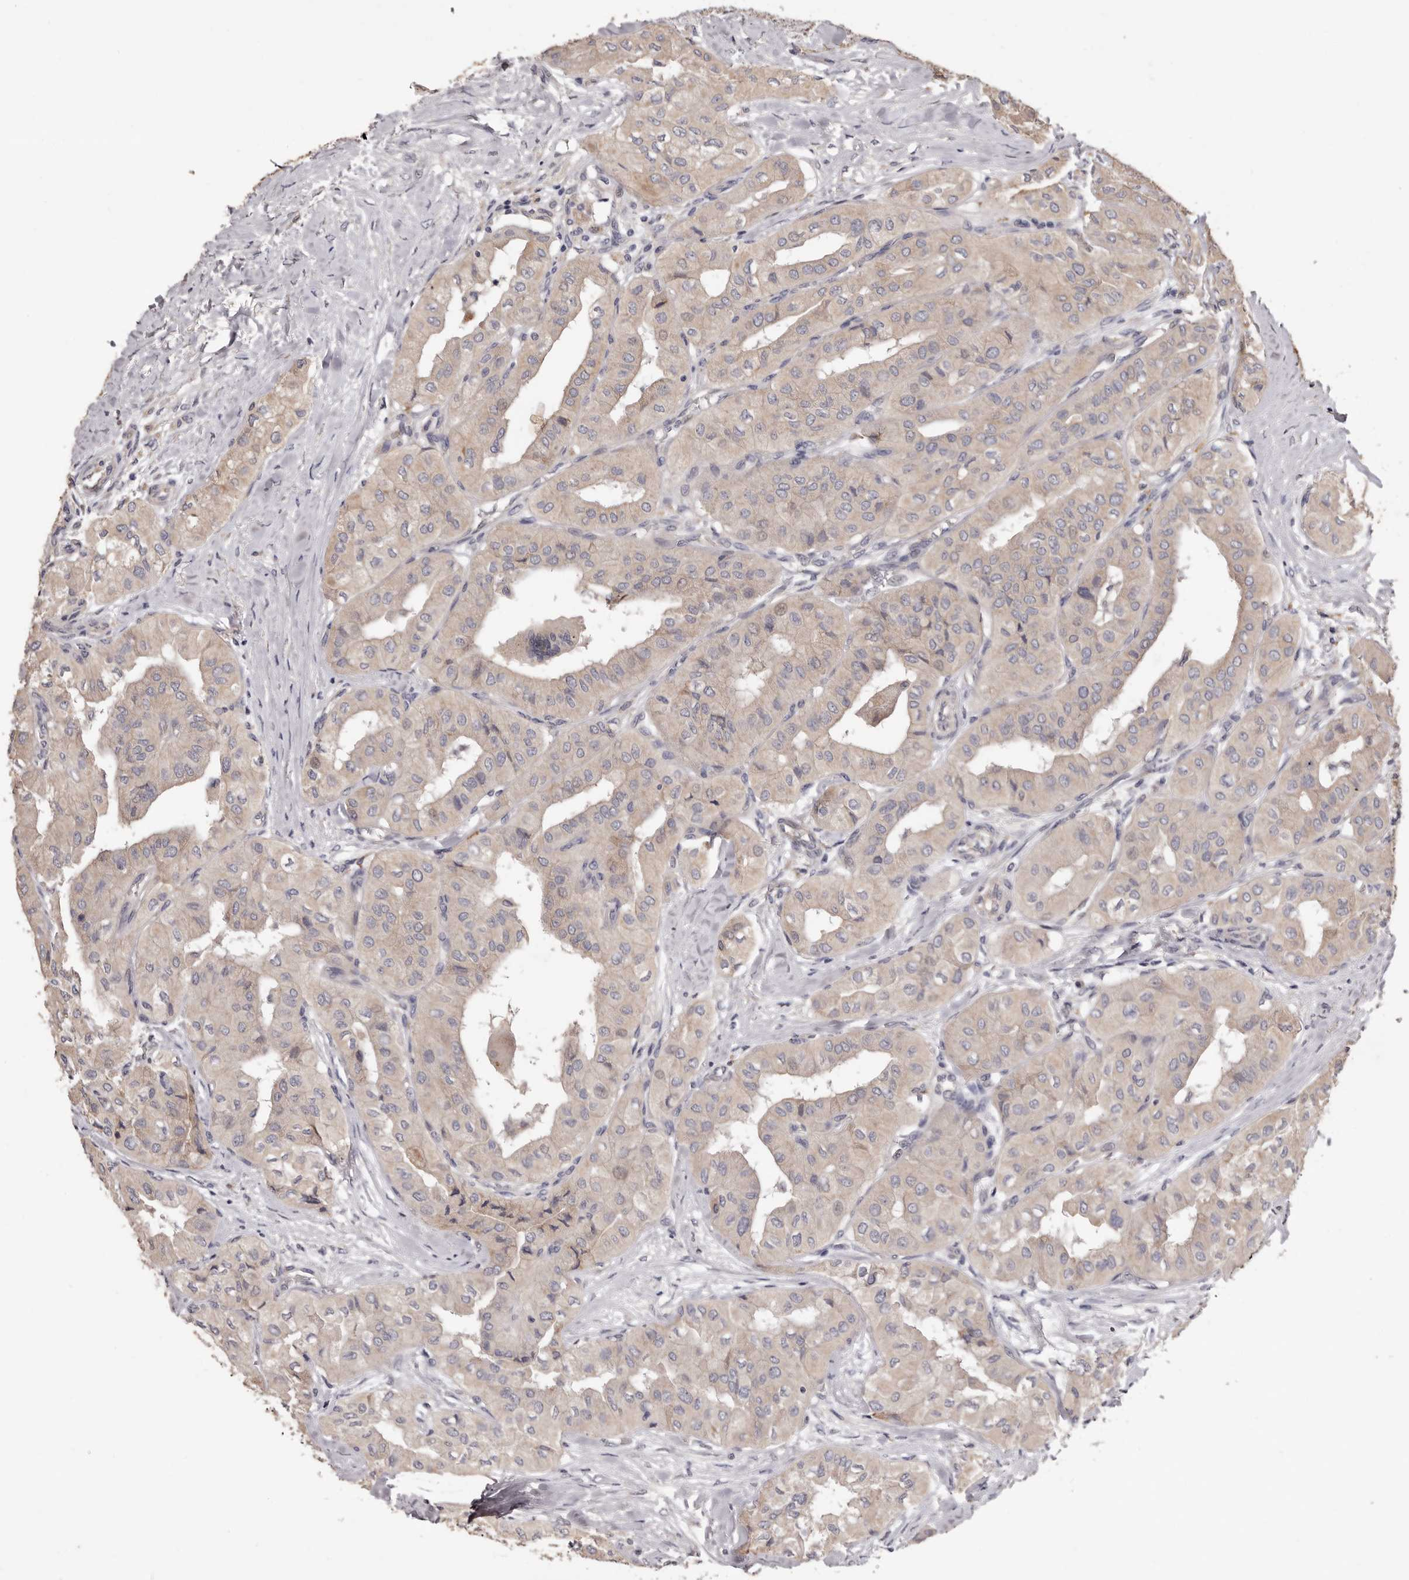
{"staining": {"intensity": "weak", "quantity": ">75%", "location": "cytoplasmic/membranous"}, "tissue": "thyroid cancer", "cell_type": "Tumor cells", "image_type": "cancer", "snomed": [{"axis": "morphology", "description": "Papillary adenocarcinoma, NOS"}, {"axis": "topography", "description": "Thyroid gland"}], "caption": "Weak cytoplasmic/membranous protein staining is present in approximately >75% of tumor cells in thyroid papillary adenocarcinoma.", "gene": "ETNK1", "patient": {"sex": "female", "age": 59}}